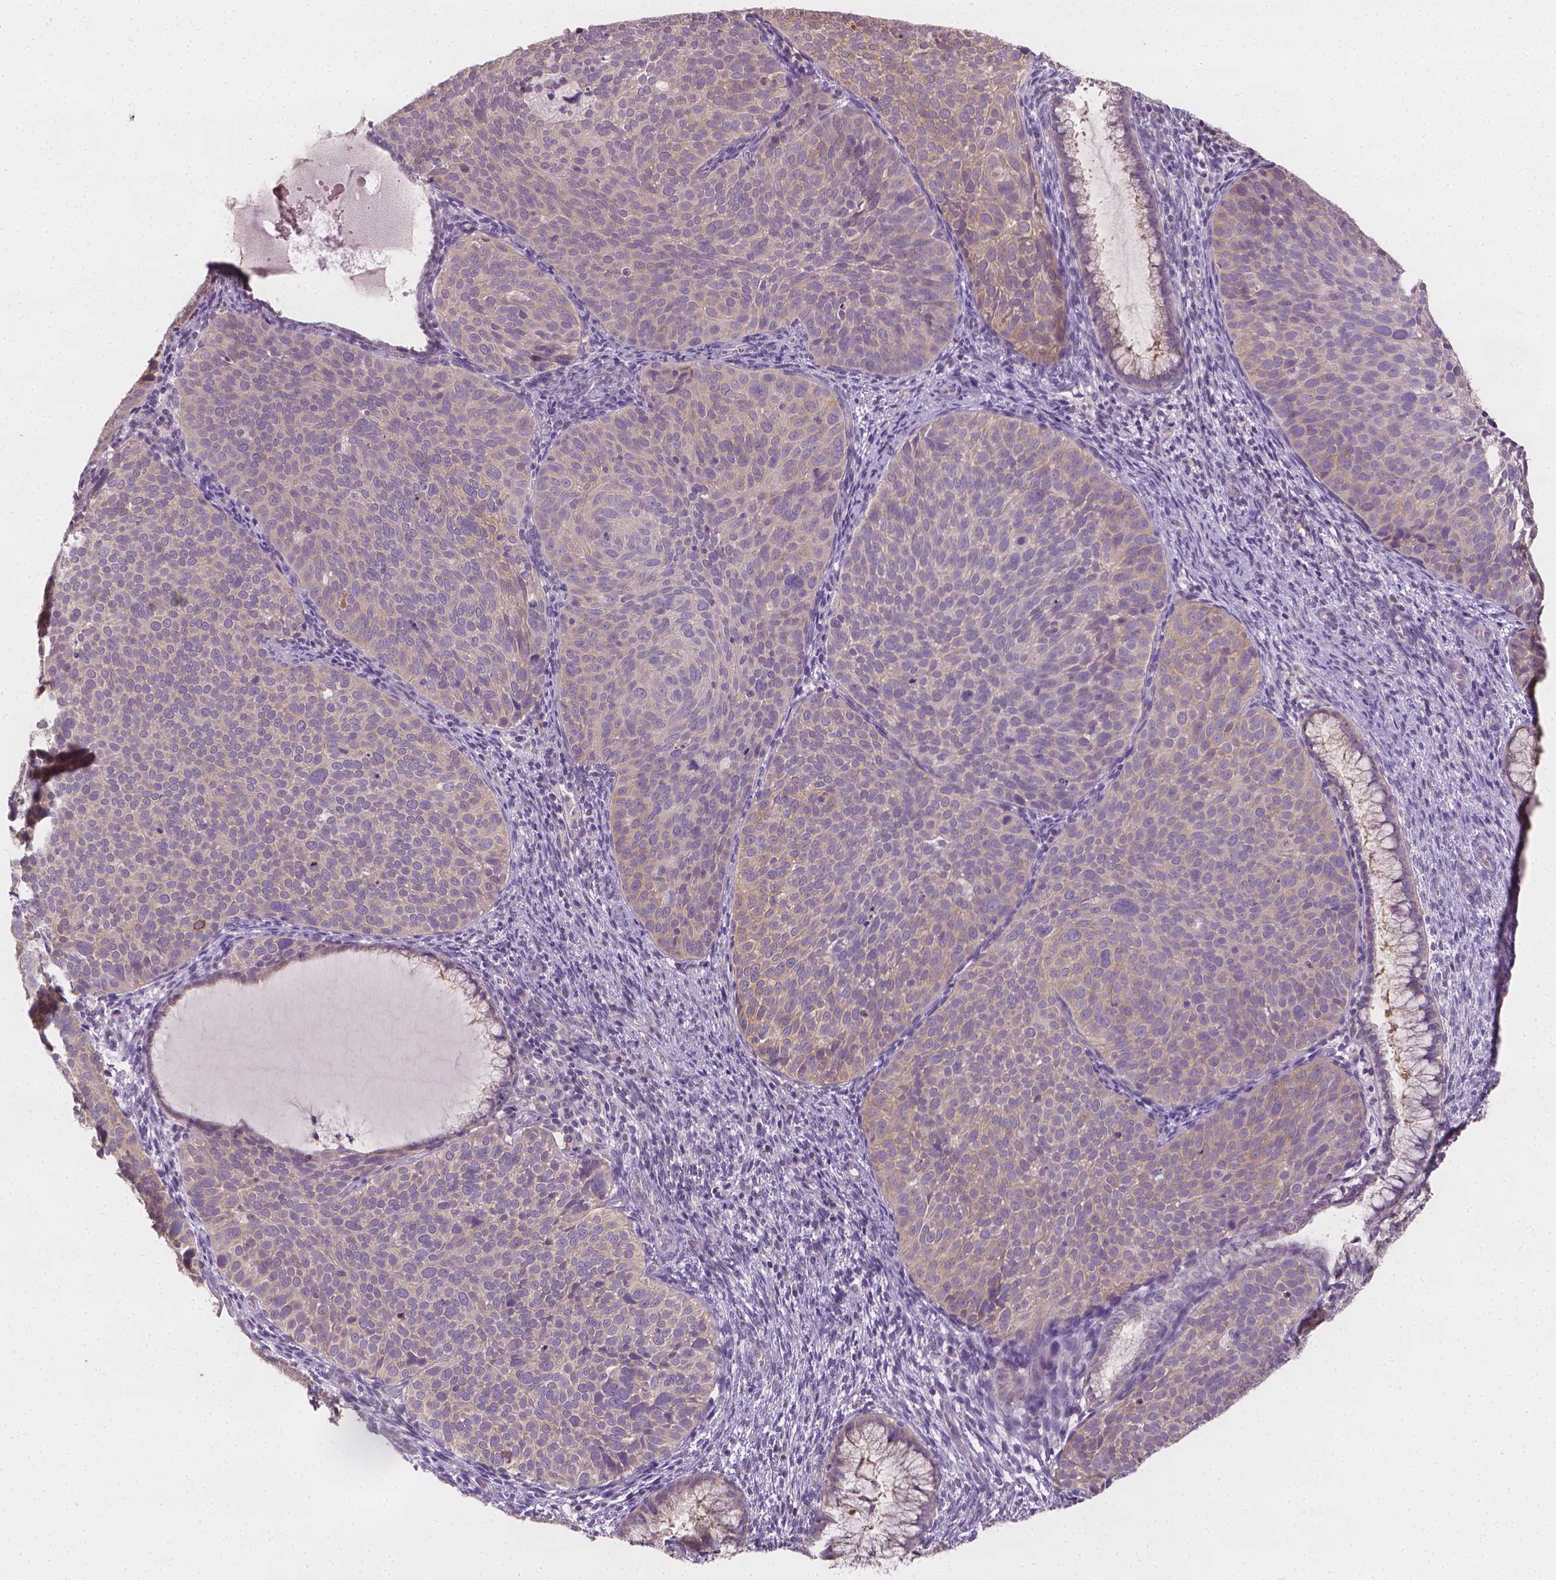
{"staining": {"intensity": "negative", "quantity": "none", "location": "none"}, "tissue": "cervical cancer", "cell_type": "Tumor cells", "image_type": "cancer", "snomed": [{"axis": "morphology", "description": "Squamous cell carcinoma, NOS"}, {"axis": "topography", "description": "Cervix"}], "caption": "Immunohistochemistry micrograph of squamous cell carcinoma (cervical) stained for a protein (brown), which exhibits no positivity in tumor cells.", "gene": "FASN", "patient": {"sex": "female", "age": 39}}